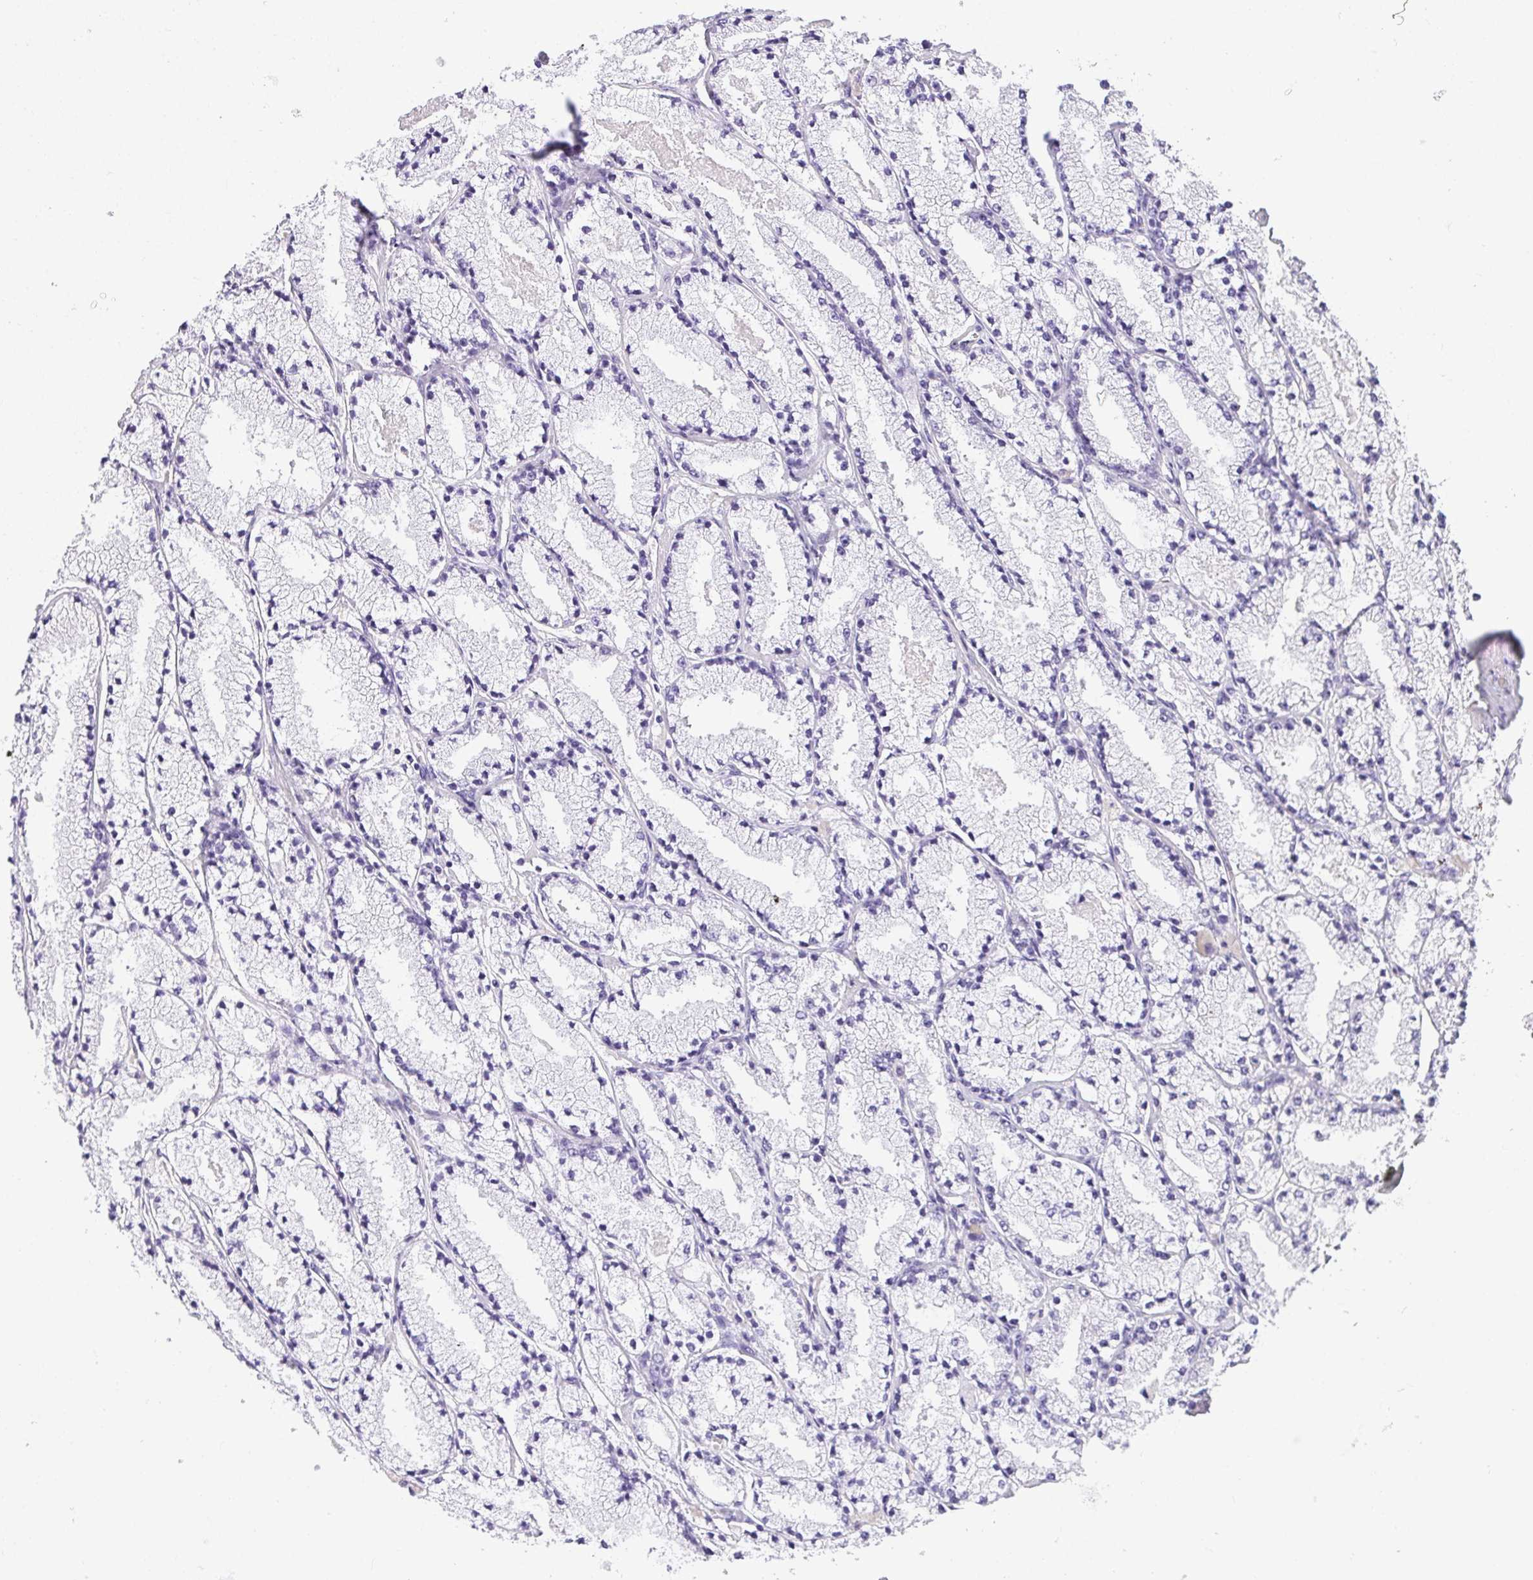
{"staining": {"intensity": "negative", "quantity": "none", "location": "none"}, "tissue": "prostate cancer", "cell_type": "Tumor cells", "image_type": "cancer", "snomed": [{"axis": "morphology", "description": "Adenocarcinoma, High grade"}, {"axis": "topography", "description": "Prostate"}], "caption": "There is no significant staining in tumor cells of prostate cancer (high-grade adenocarcinoma). (DAB immunohistochemistry (IHC) visualized using brightfield microscopy, high magnification).", "gene": "PLPPR3", "patient": {"sex": "male", "age": 63}}